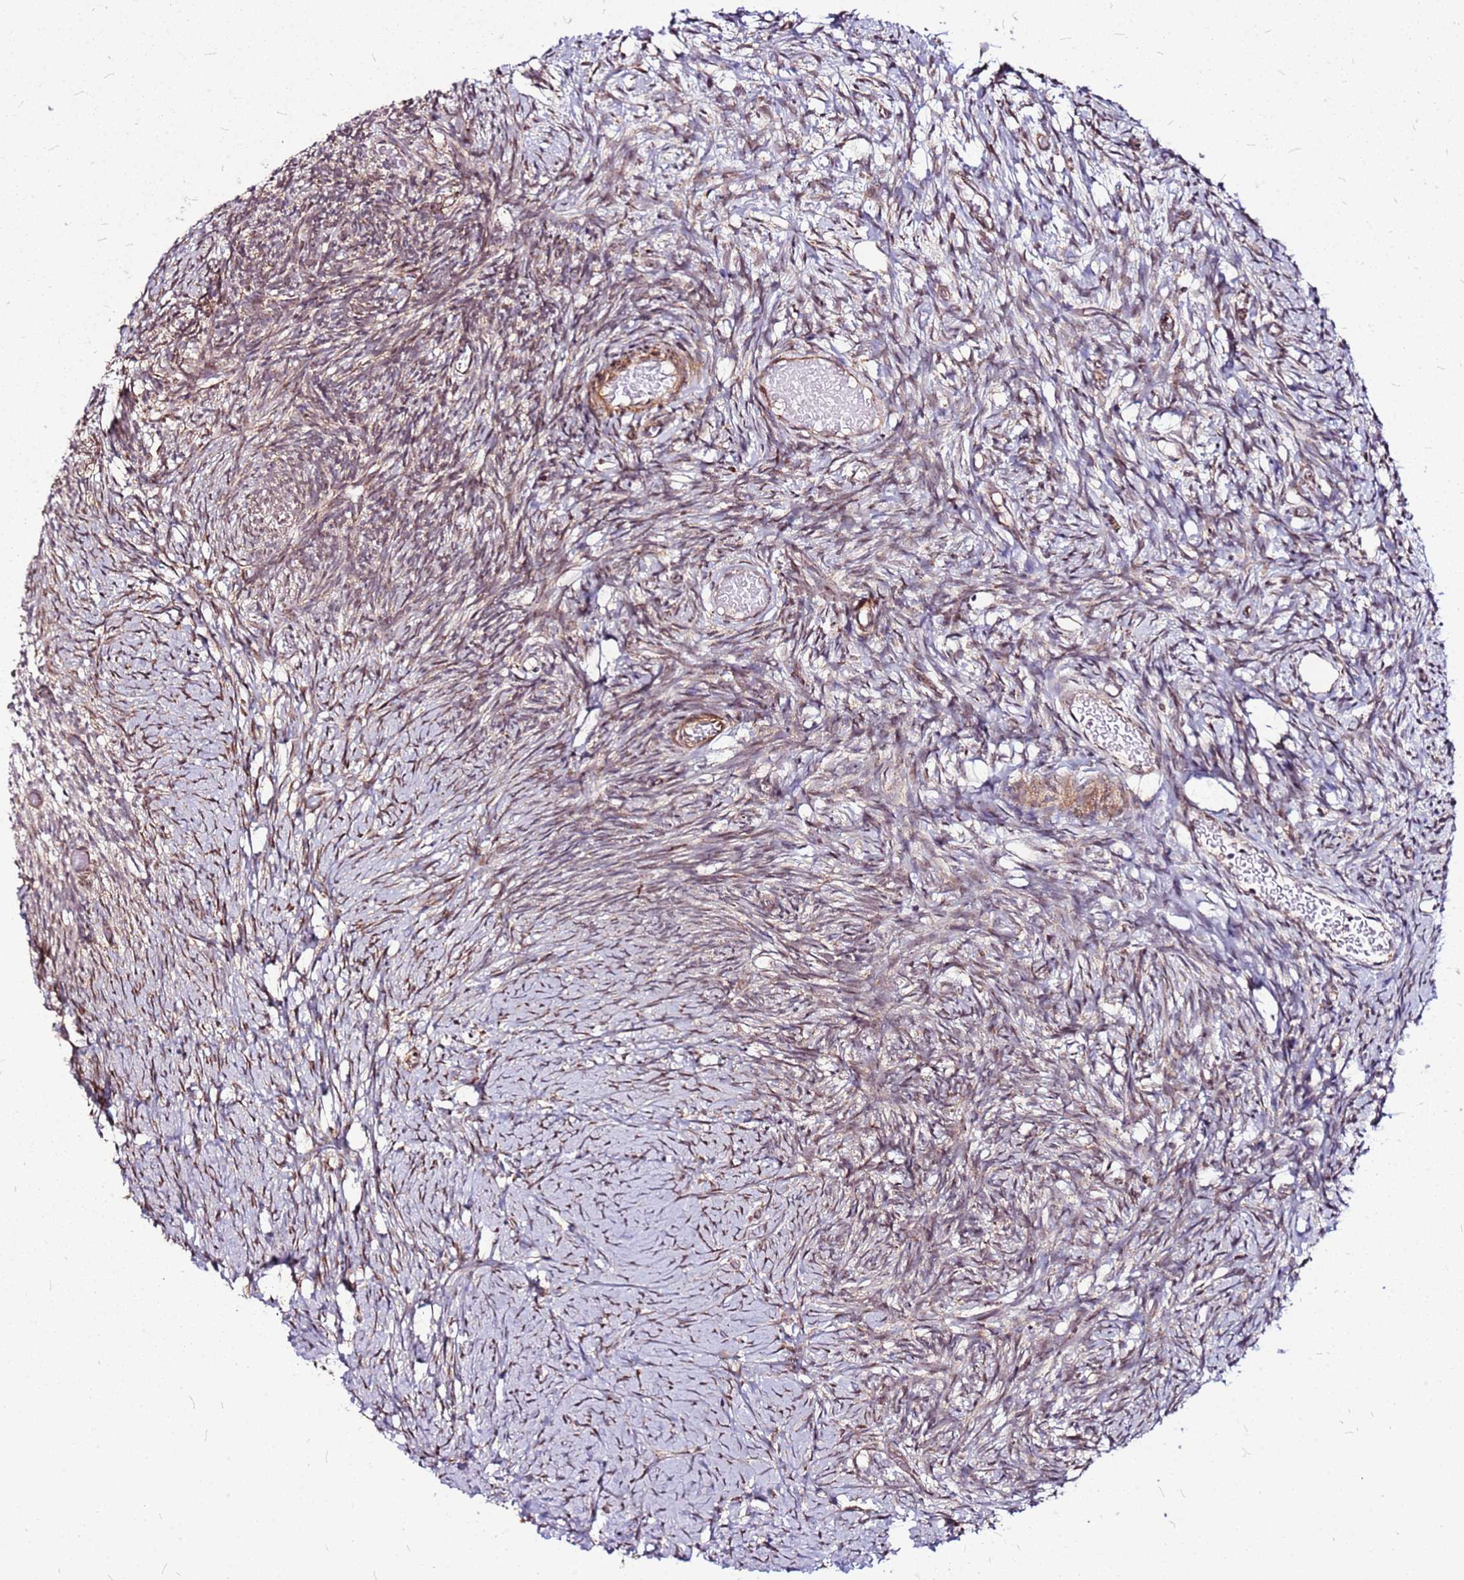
{"staining": {"intensity": "weak", "quantity": ">75%", "location": "nuclear"}, "tissue": "ovary", "cell_type": "Ovarian stroma cells", "image_type": "normal", "snomed": [{"axis": "morphology", "description": "Normal tissue, NOS"}, {"axis": "topography", "description": "Ovary"}], "caption": "Protein expression analysis of unremarkable ovary displays weak nuclear expression in about >75% of ovarian stroma cells. (DAB (3,3'-diaminobenzidine) IHC with brightfield microscopy, high magnification).", "gene": "OR51T1", "patient": {"sex": "female", "age": 39}}